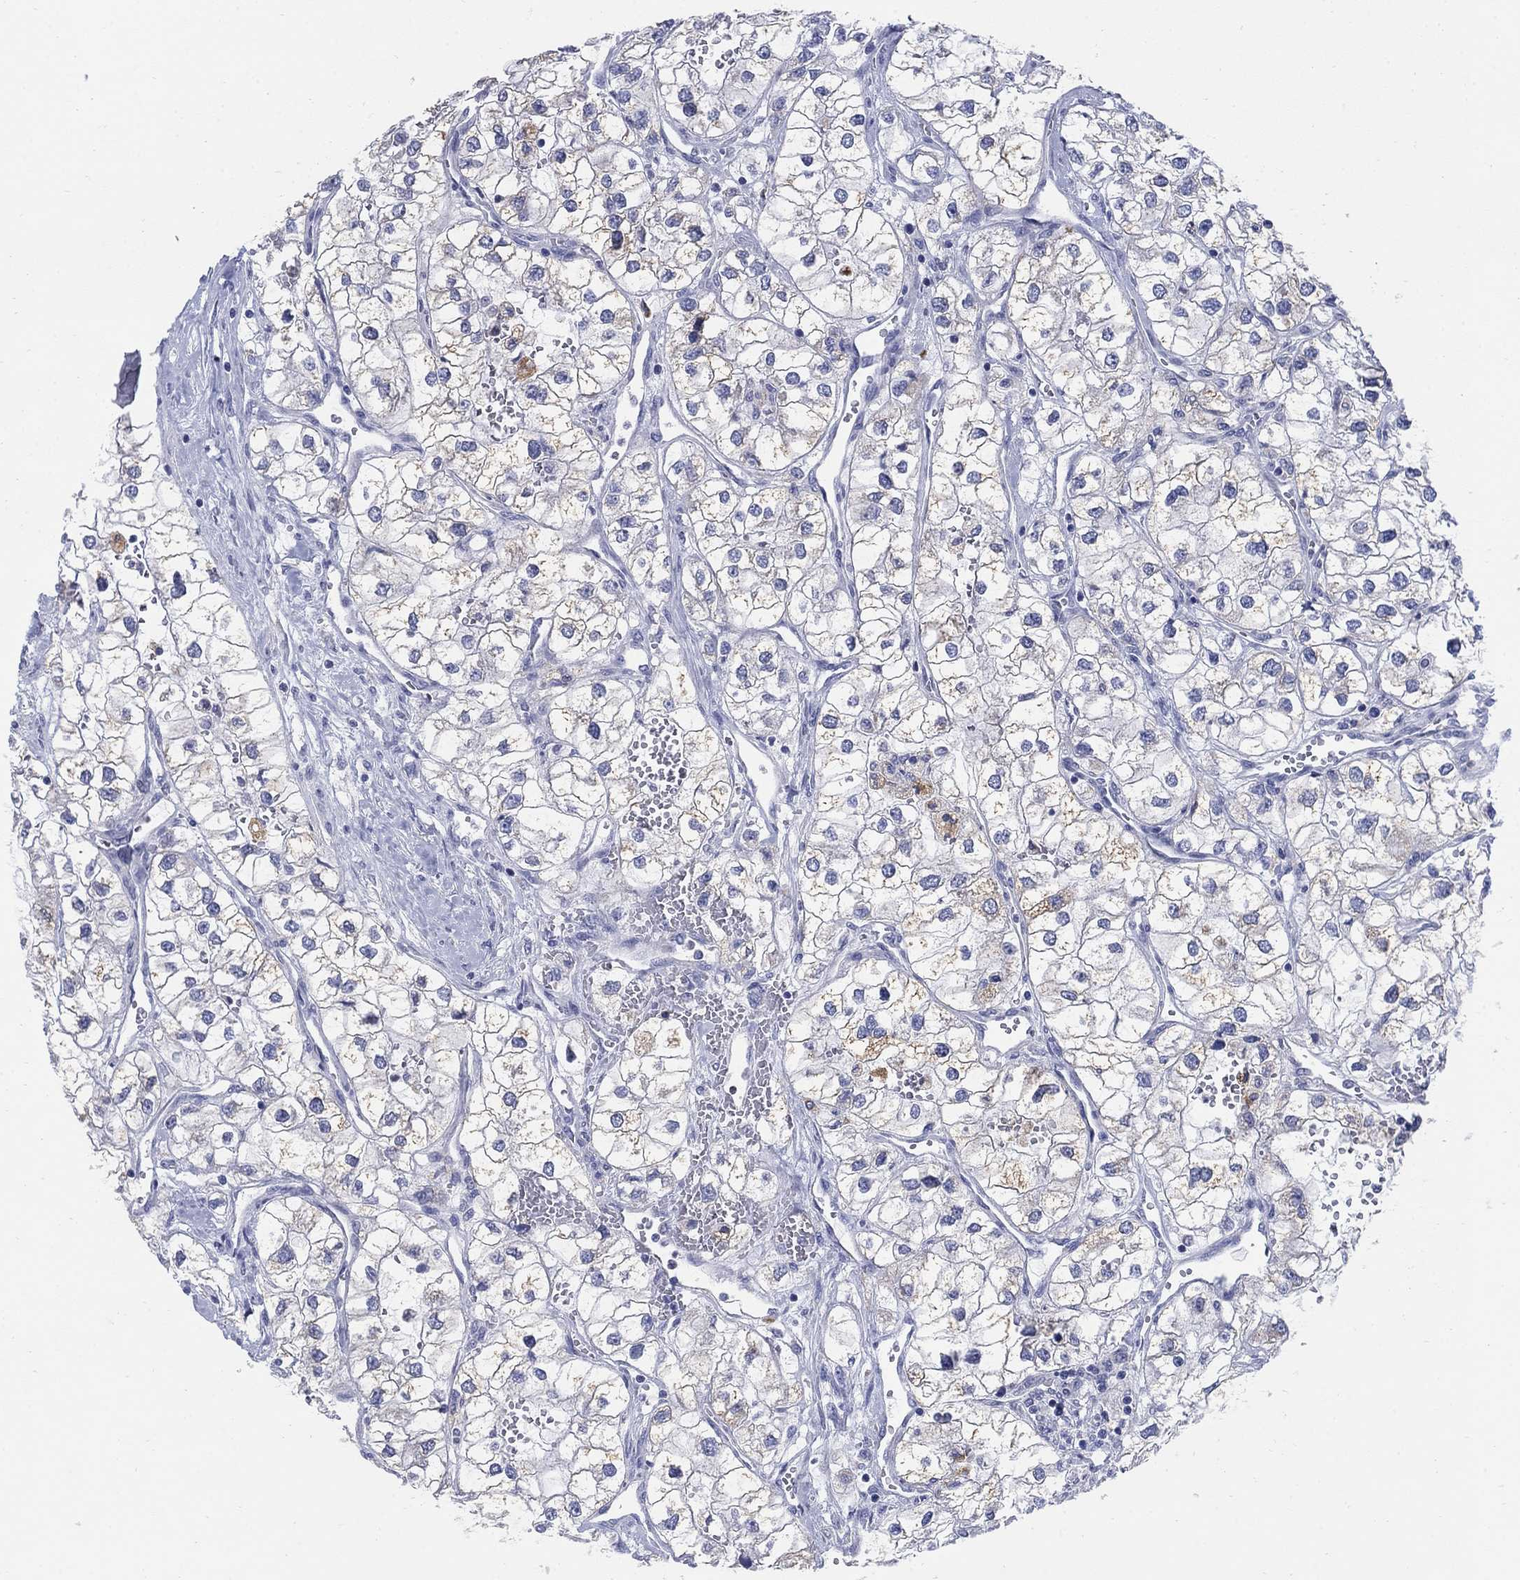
{"staining": {"intensity": "moderate", "quantity": "<25%", "location": "cytoplasmic/membranous"}, "tissue": "renal cancer", "cell_type": "Tumor cells", "image_type": "cancer", "snomed": [{"axis": "morphology", "description": "Adenocarcinoma, NOS"}, {"axis": "topography", "description": "Kidney"}], "caption": "Immunohistochemistry (IHC) image of renal cancer stained for a protein (brown), which reveals low levels of moderate cytoplasmic/membranous positivity in approximately <25% of tumor cells.", "gene": "SCCPDH", "patient": {"sex": "male", "age": 59}}